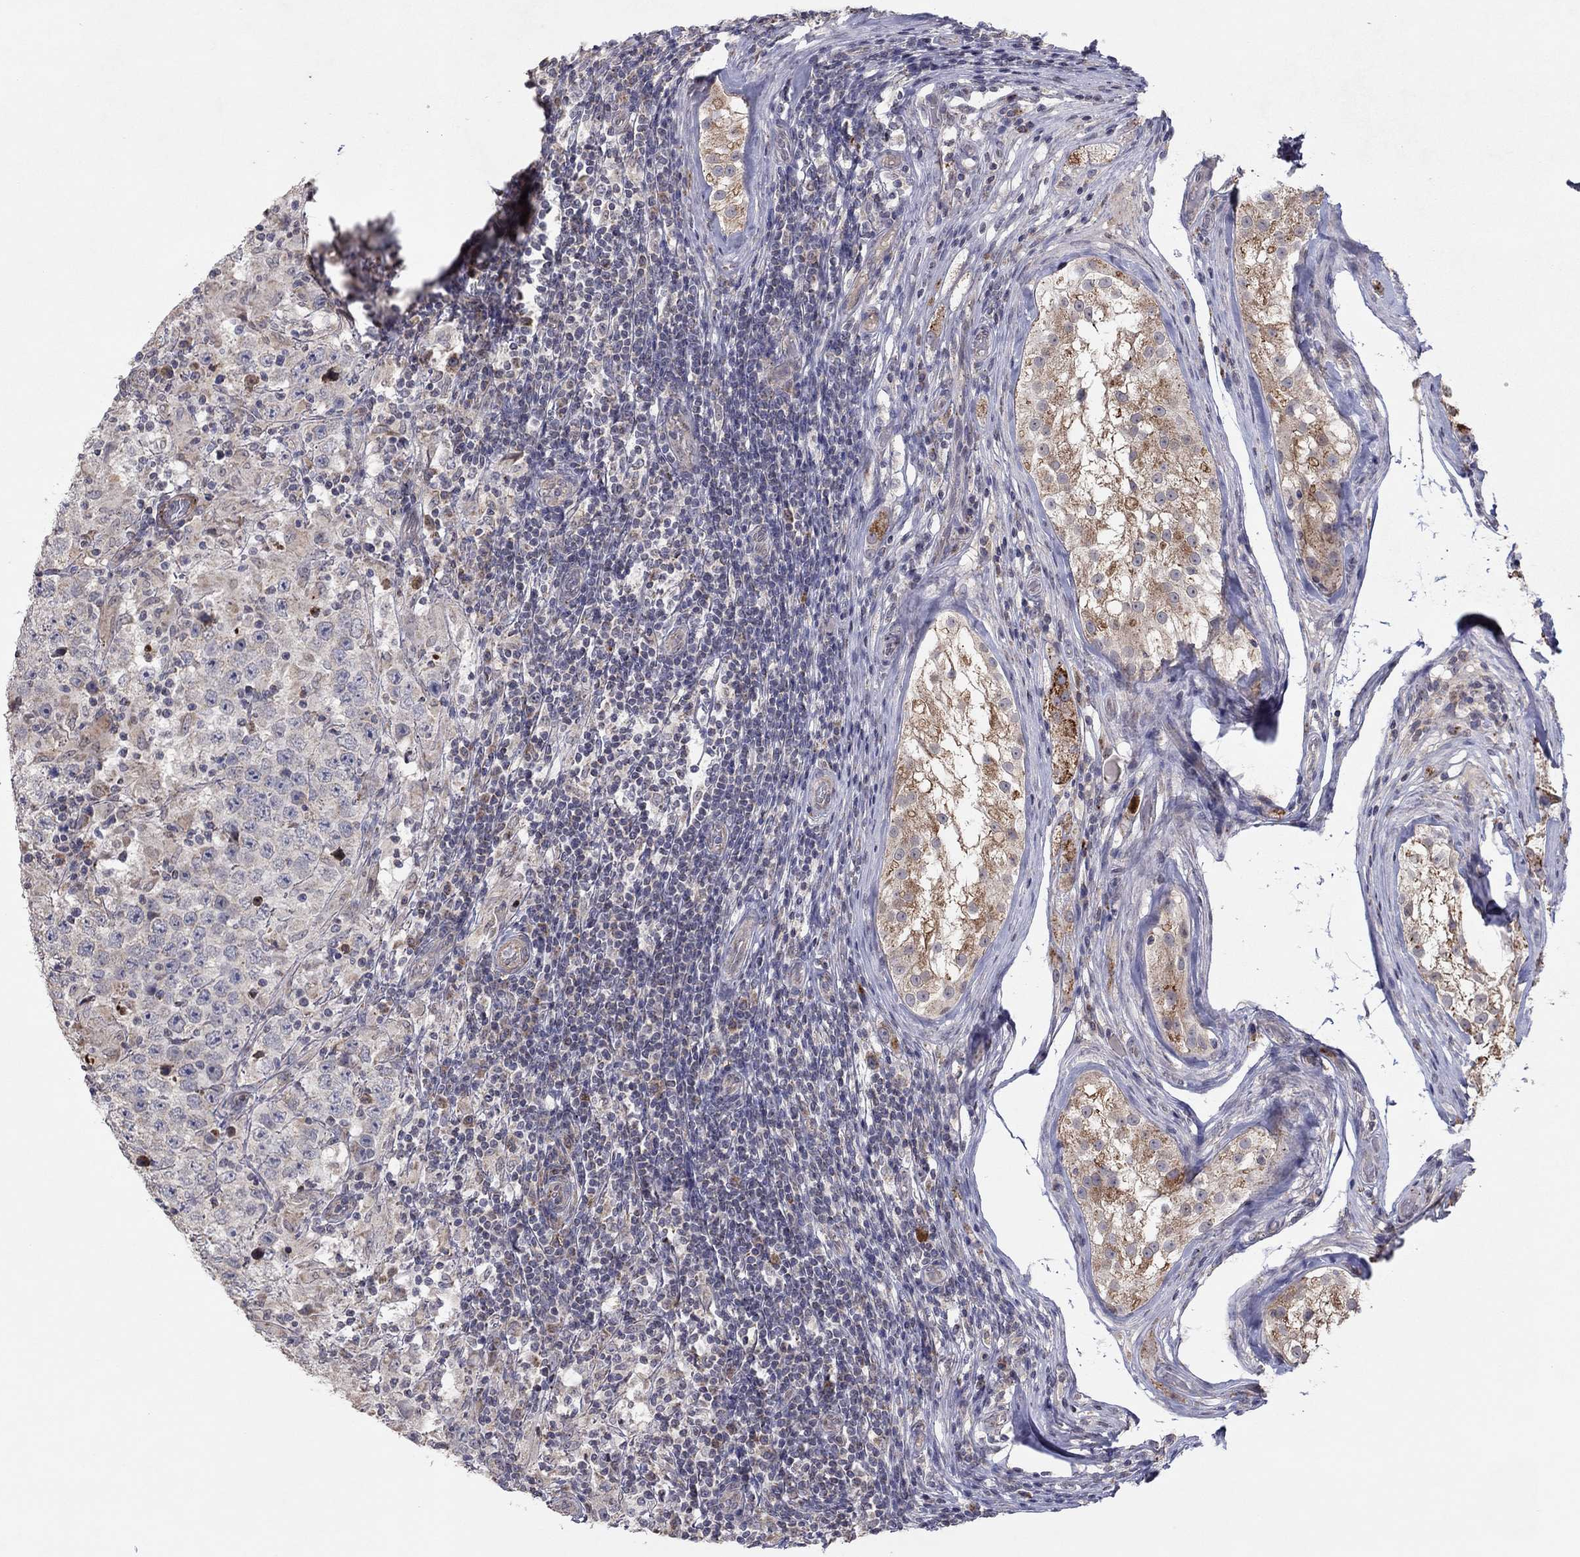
{"staining": {"intensity": "negative", "quantity": "none", "location": "none"}, "tissue": "testis cancer", "cell_type": "Tumor cells", "image_type": "cancer", "snomed": [{"axis": "morphology", "description": "Seminoma, NOS"}, {"axis": "morphology", "description": "Carcinoma, Embryonal, NOS"}, {"axis": "topography", "description": "Testis"}], "caption": "Testis embryonal carcinoma was stained to show a protein in brown. There is no significant positivity in tumor cells.", "gene": "CRACDL", "patient": {"sex": "male", "age": 41}}